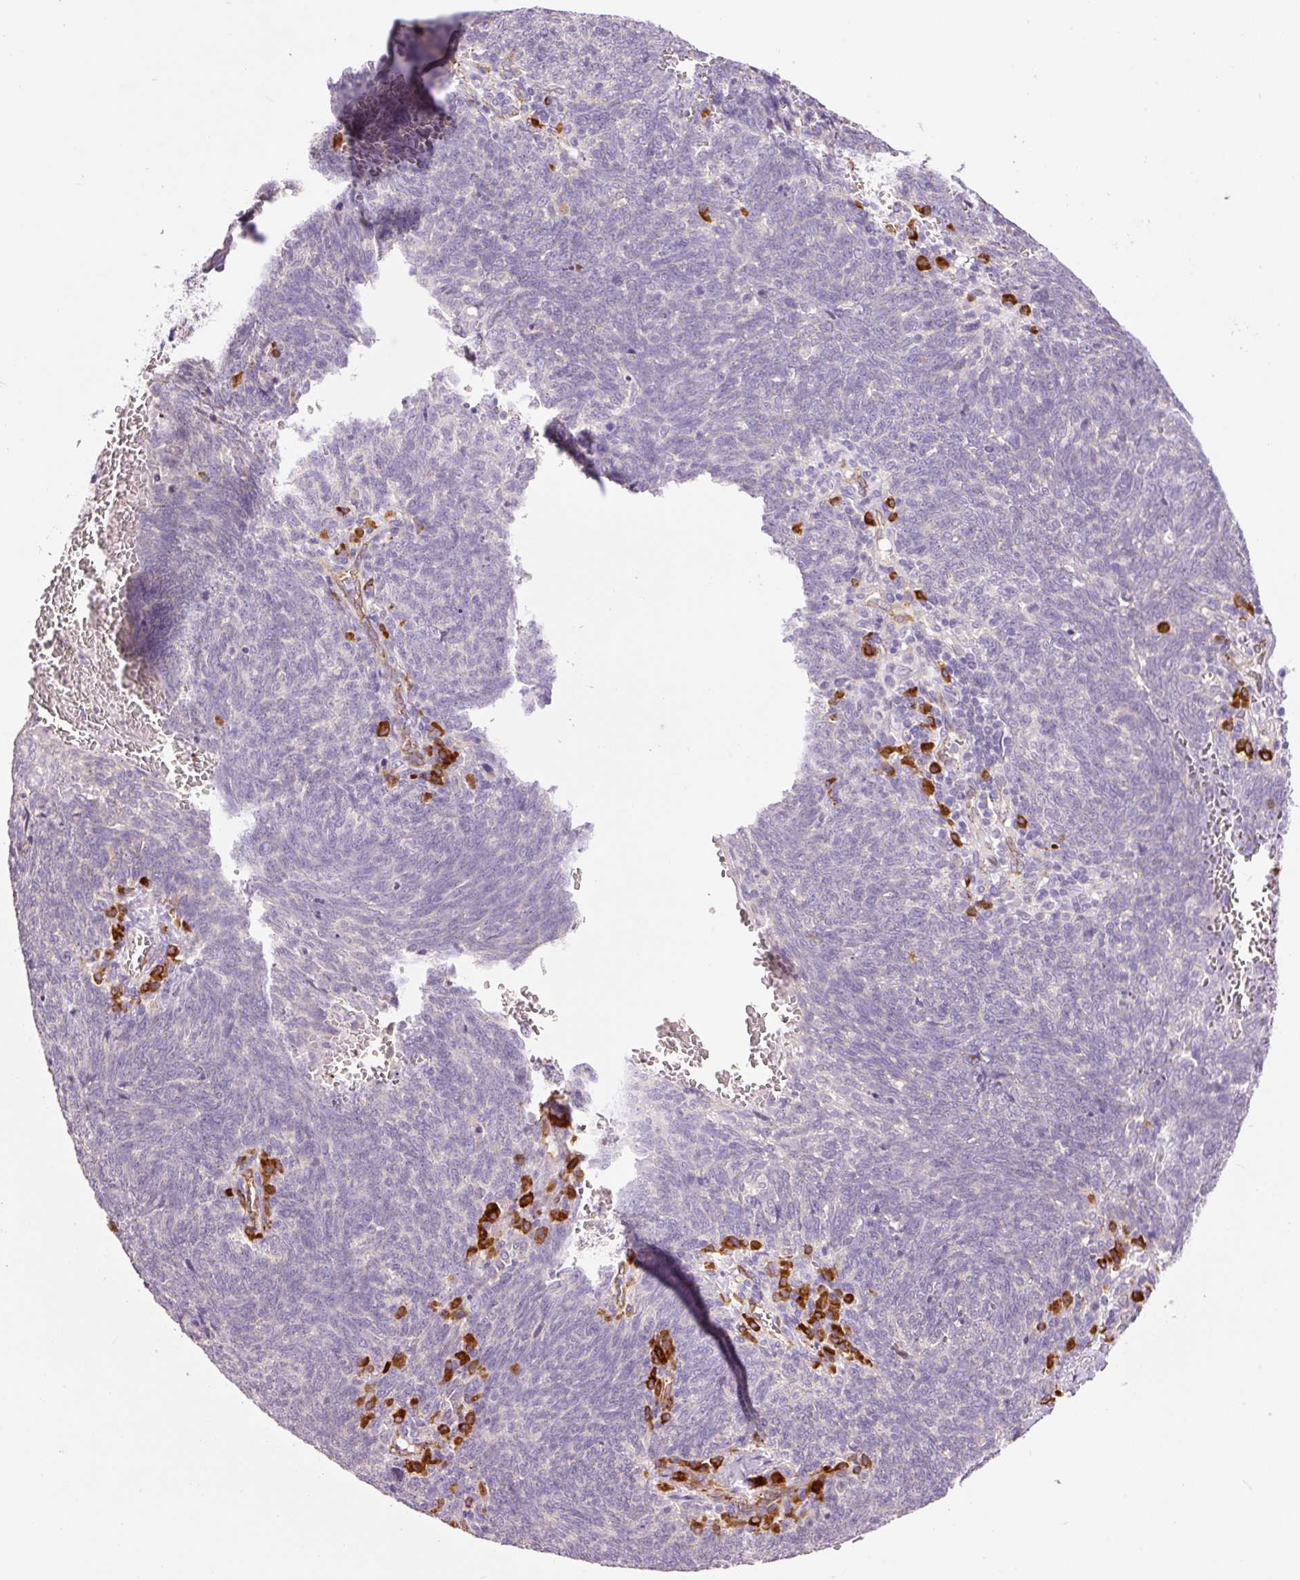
{"staining": {"intensity": "negative", "quantity": "none", "location": "none"}, "tissue": "lung cancer", "cell_type": "Tumor cells", "image_type": "cancer", "snomed": [{"axis": "morphology", "description": "Squamous cell carcinoma, NOS"}, {"axis": "topography", "description": "Lung"}], "caption": "Immunohistochemical staining of human squamous cell carcinoma (lung) demonstrates no significant expression in tumor cells.", "gene": "PNPLA5", "patient": {"sex": "female", "age": 72}}